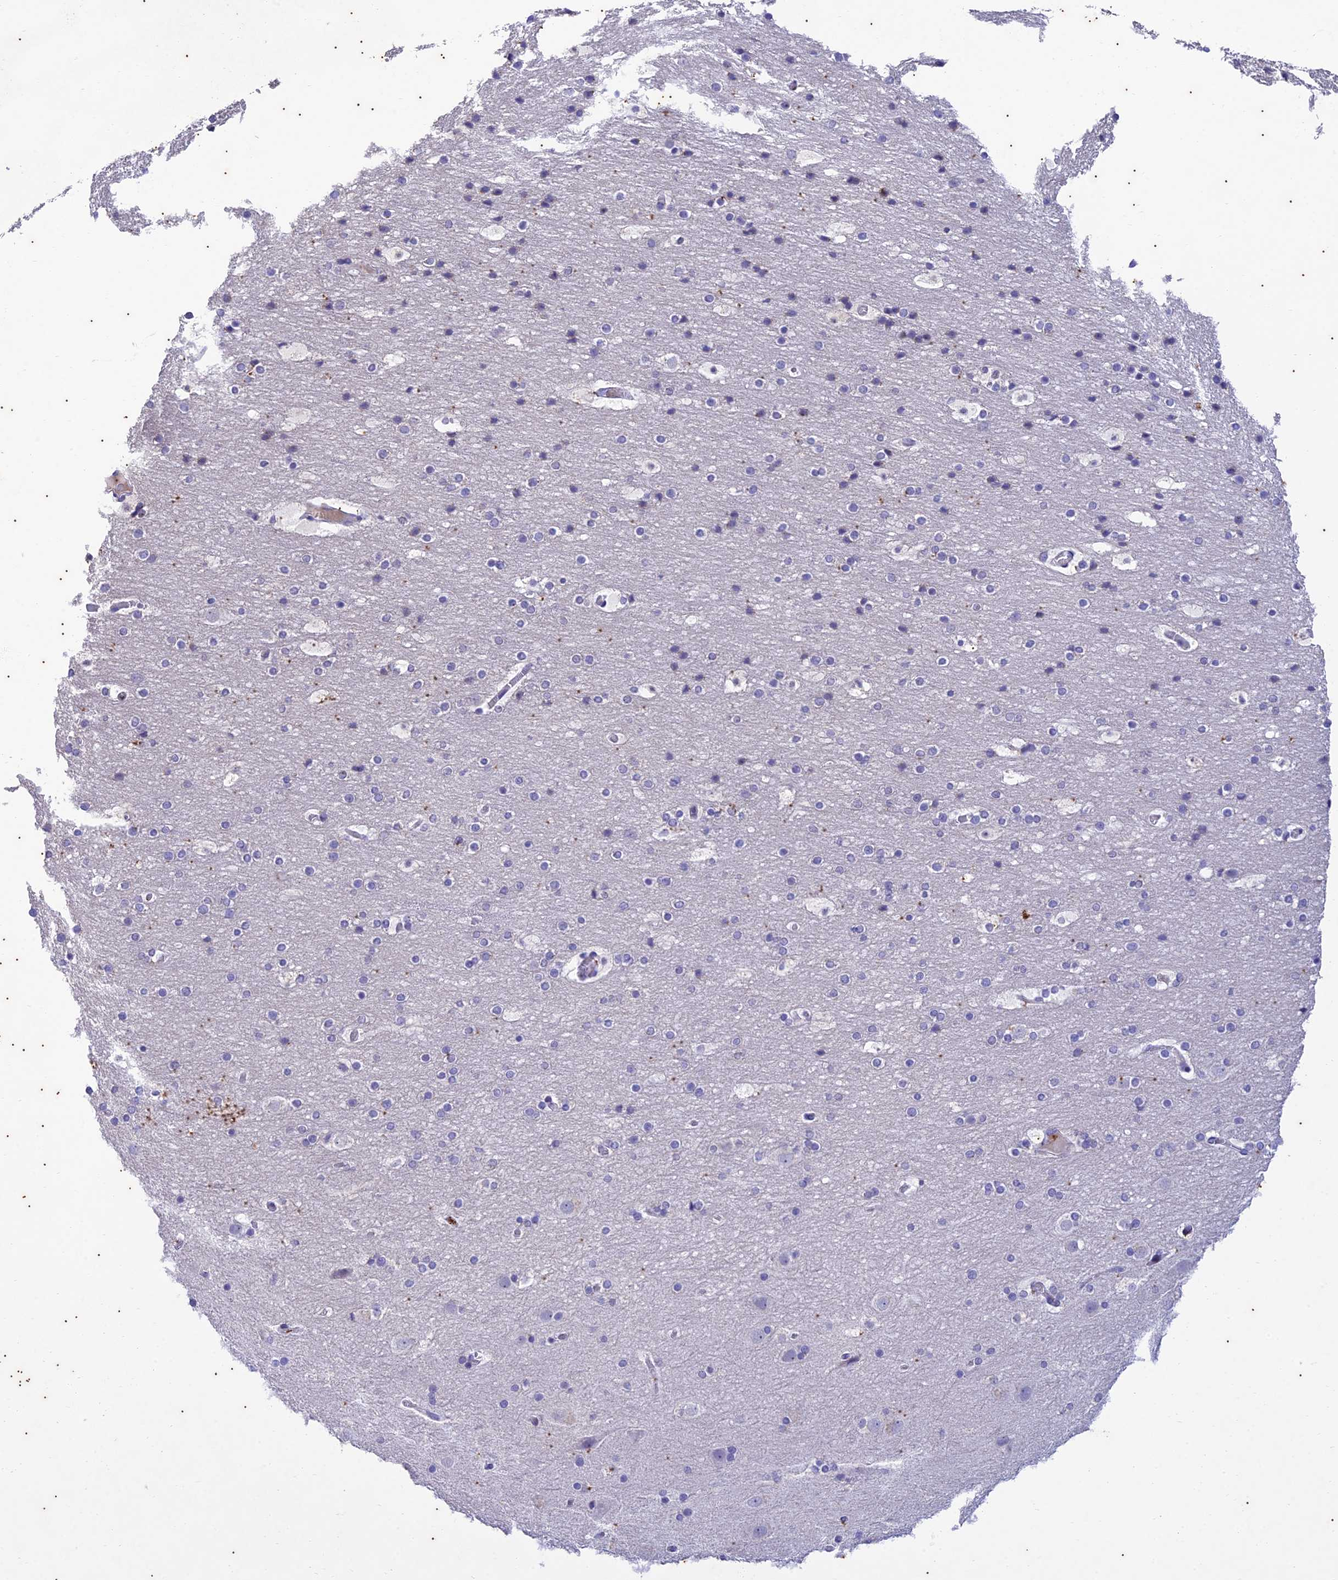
{"staining": {"intensity": "negative", "quantity": "none", "location": "none"}, "tissue": "cerebral cortex", "cell_type": "Endothelial cells", "image_type": "normal", "snomed": [{"axis": "morphology", "description": "Normal tissue, NOS"}, {"axis": "topography", "description": "Cerebral cortex"}], "caption": "High power microscopy image of an immunohistochemistry image of normal cerebral cortex, revealing no significant expression in endothelial cells. (DAB immunohistochemistry, high magnification).", "gene": "TMEM40", "patient": {"sex": "male", "age": 57}}